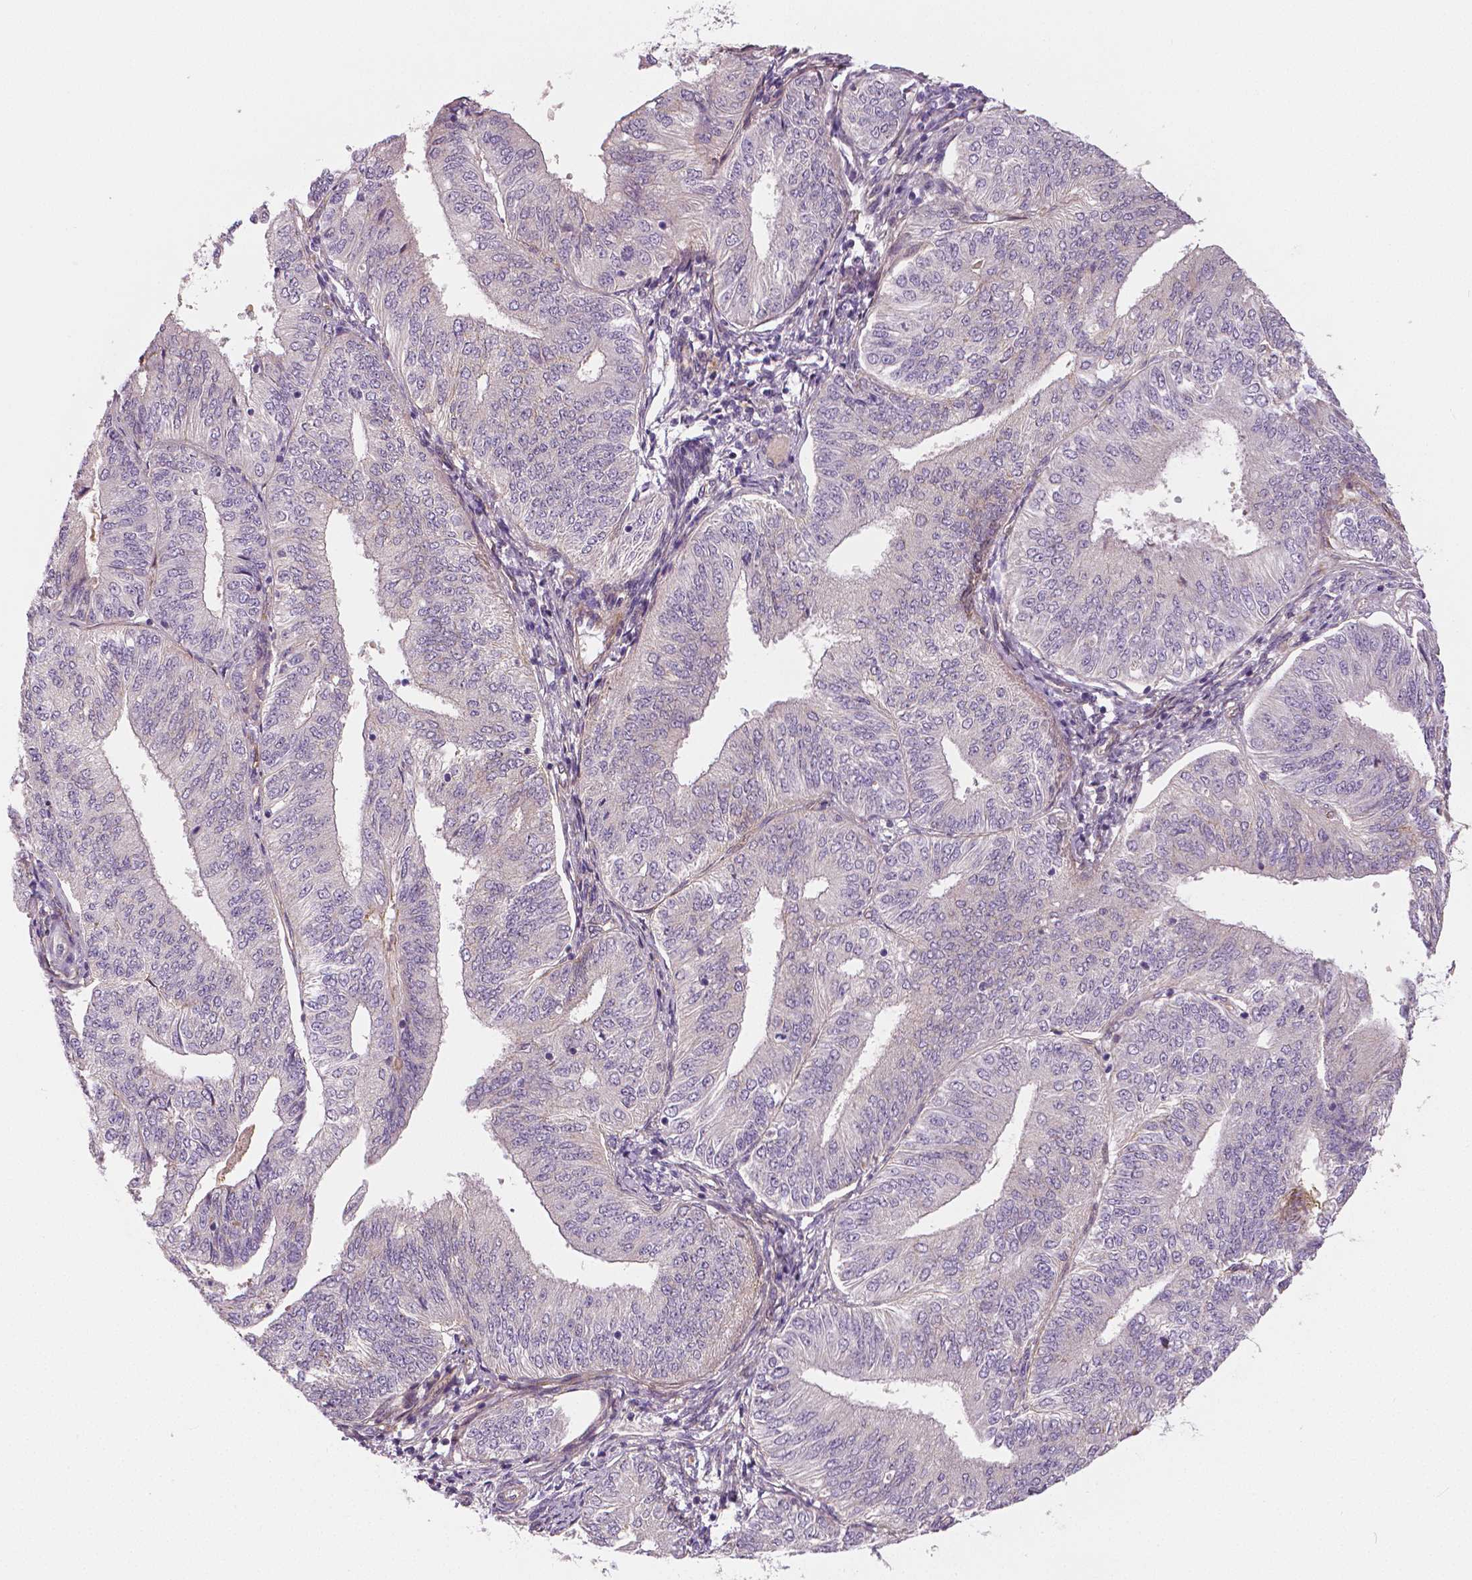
{"staining": {"intensity": "negative", "quantity": "none", "location": "none"}, "tissue": "endometrial cancer", "cell_type": "Tumor cells", "image_type": "cancer", "snomed": [{"axis": "morphology", "description": "Adenocarcinoma, NOS"}, {"axis": "topography", "description": "Endometrium"}], "caption": "Adenocarcinoma (endometrial) was stained to show a protein in brown. There is no significant expression in tumor cells.", "gene": "FLT1", "patient": {"sex": "female", "age": 58}}